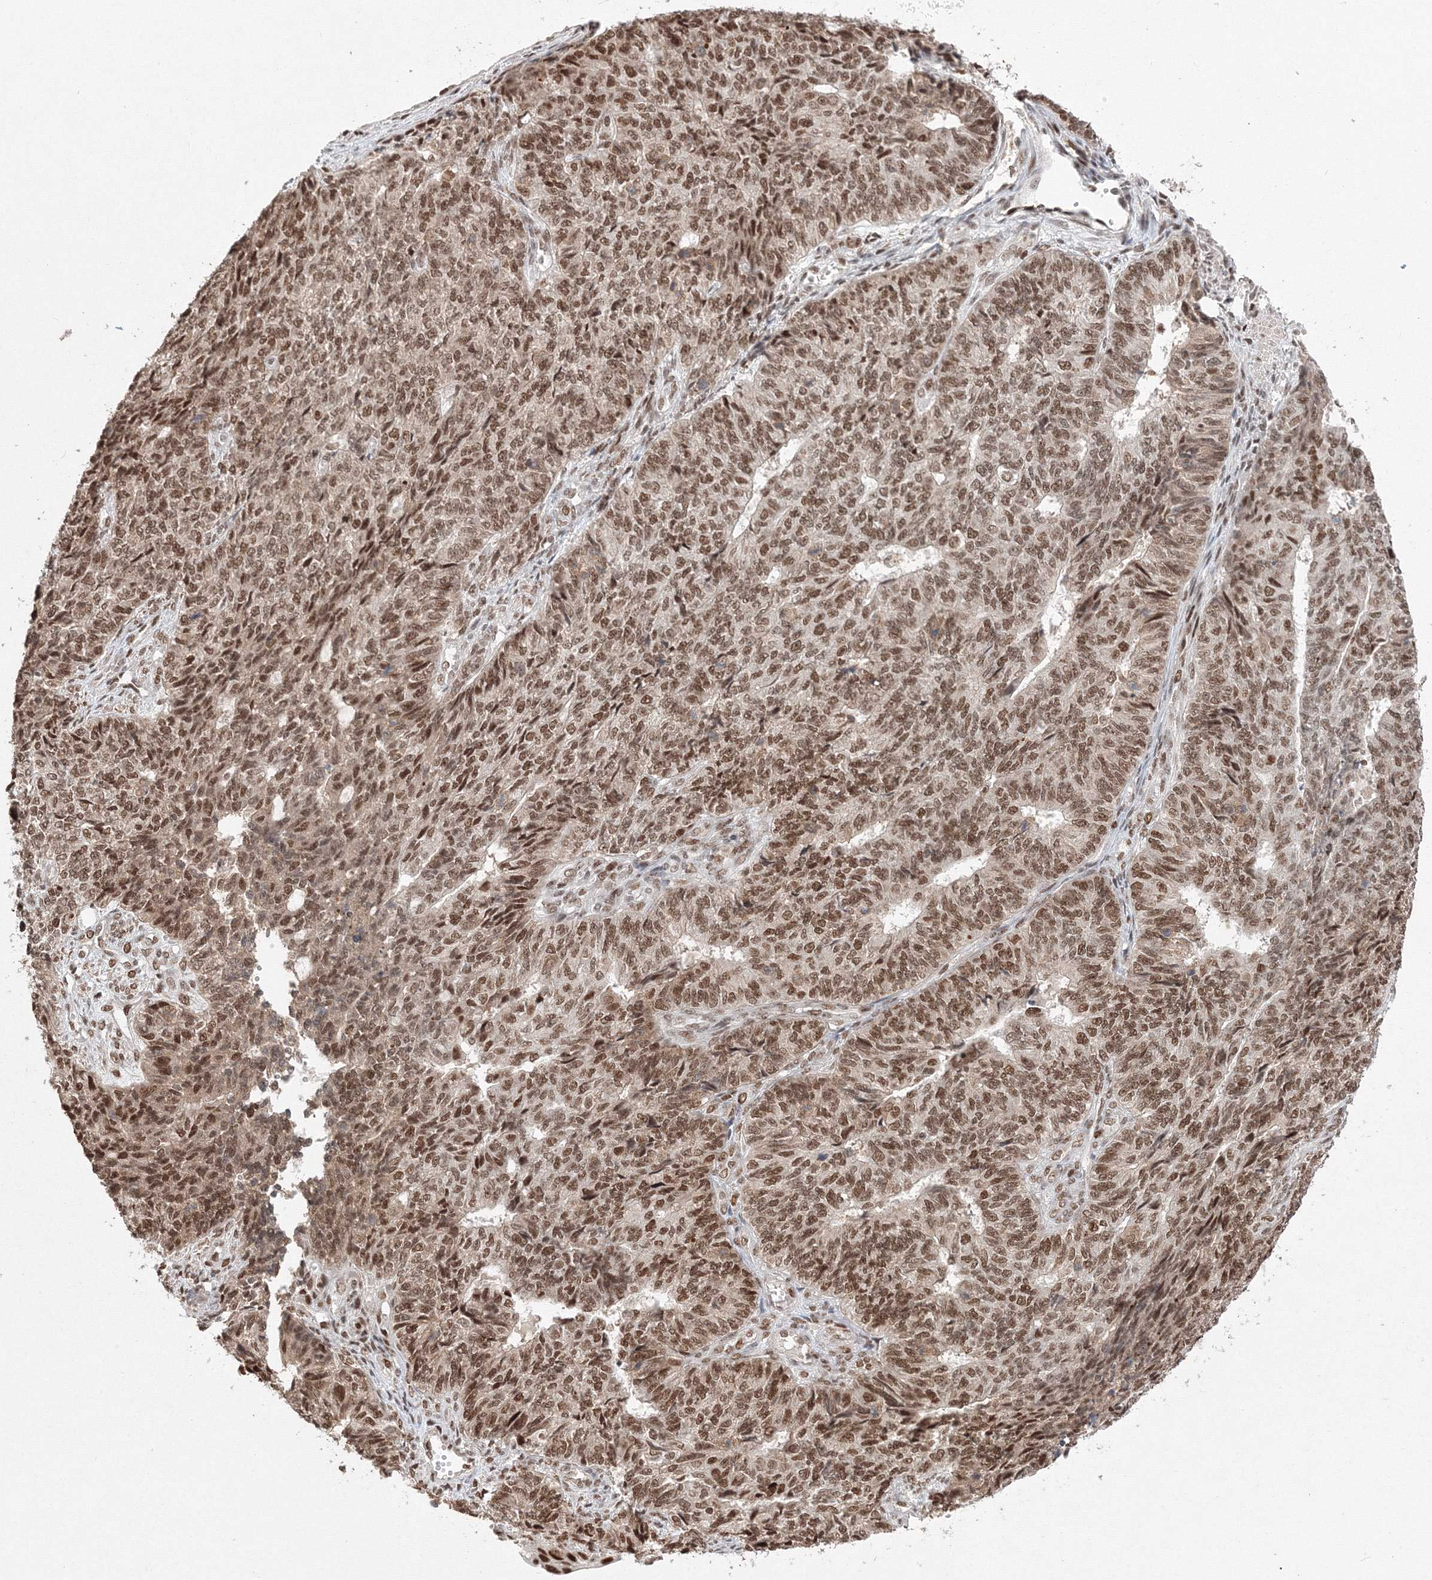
{"staining": {"intensity": "moderate", "quantity": ">75%", "location": "nuclear"}, "tissue": "endometrial cancer", "cell_type": "Tumor cells", "image_type": "cancer", "snomed": [{"axis": "morphology", "description": "Adenocarcinoma, NOS"}, {"axis": "topography", "description": "Endometrium"}], "caption": "An image of adenocarcinoma (endometrial) stained for a protein exhibits moderate nuclear brown staining in tumor cells.", "gene": "IWS1", "patient": {"sex": "female", "age": 32}}